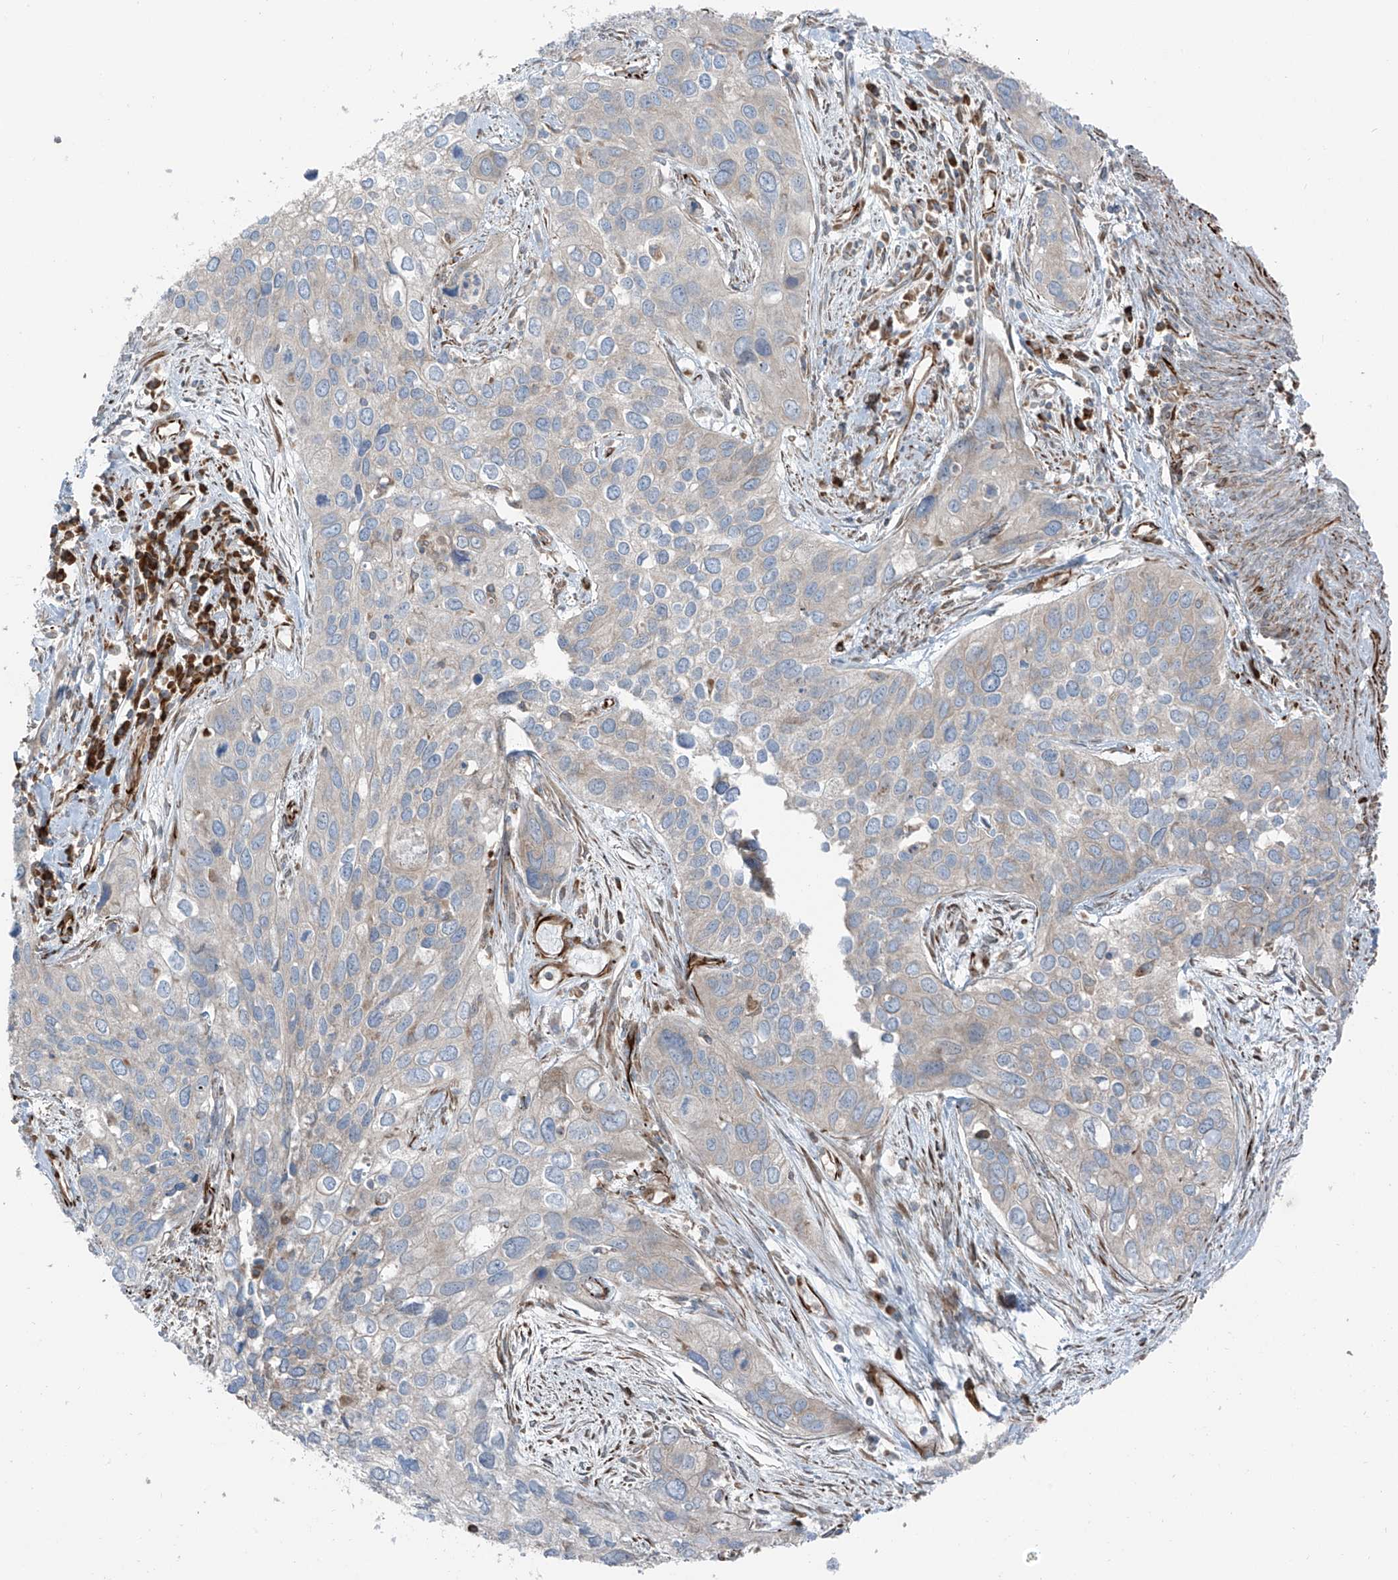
{"staining": {"intensity": "weak", "quantity": "<25%", "location": "cytoplasmic/membranous"}, "tissue": "cervical cancer", "cell_type": "Tumor cells", "image_type": "cancer", "snomed": [{"axis": "morphology", "description": "Squamous cell carcinoma, NOS"}, {"axis": "topography", "description": "Cervix"}], "caption": "High magnification brightfield microscopy of squamous cell carcinoma (cervical) stained with DAB (3,3'-diaminobenzidine) (brown) and counterstained with hematoxylin (blue): tumor cells show no significant staining.", "gene": "ERLEC1", "patient": {"sex": "female", "age": 55}}